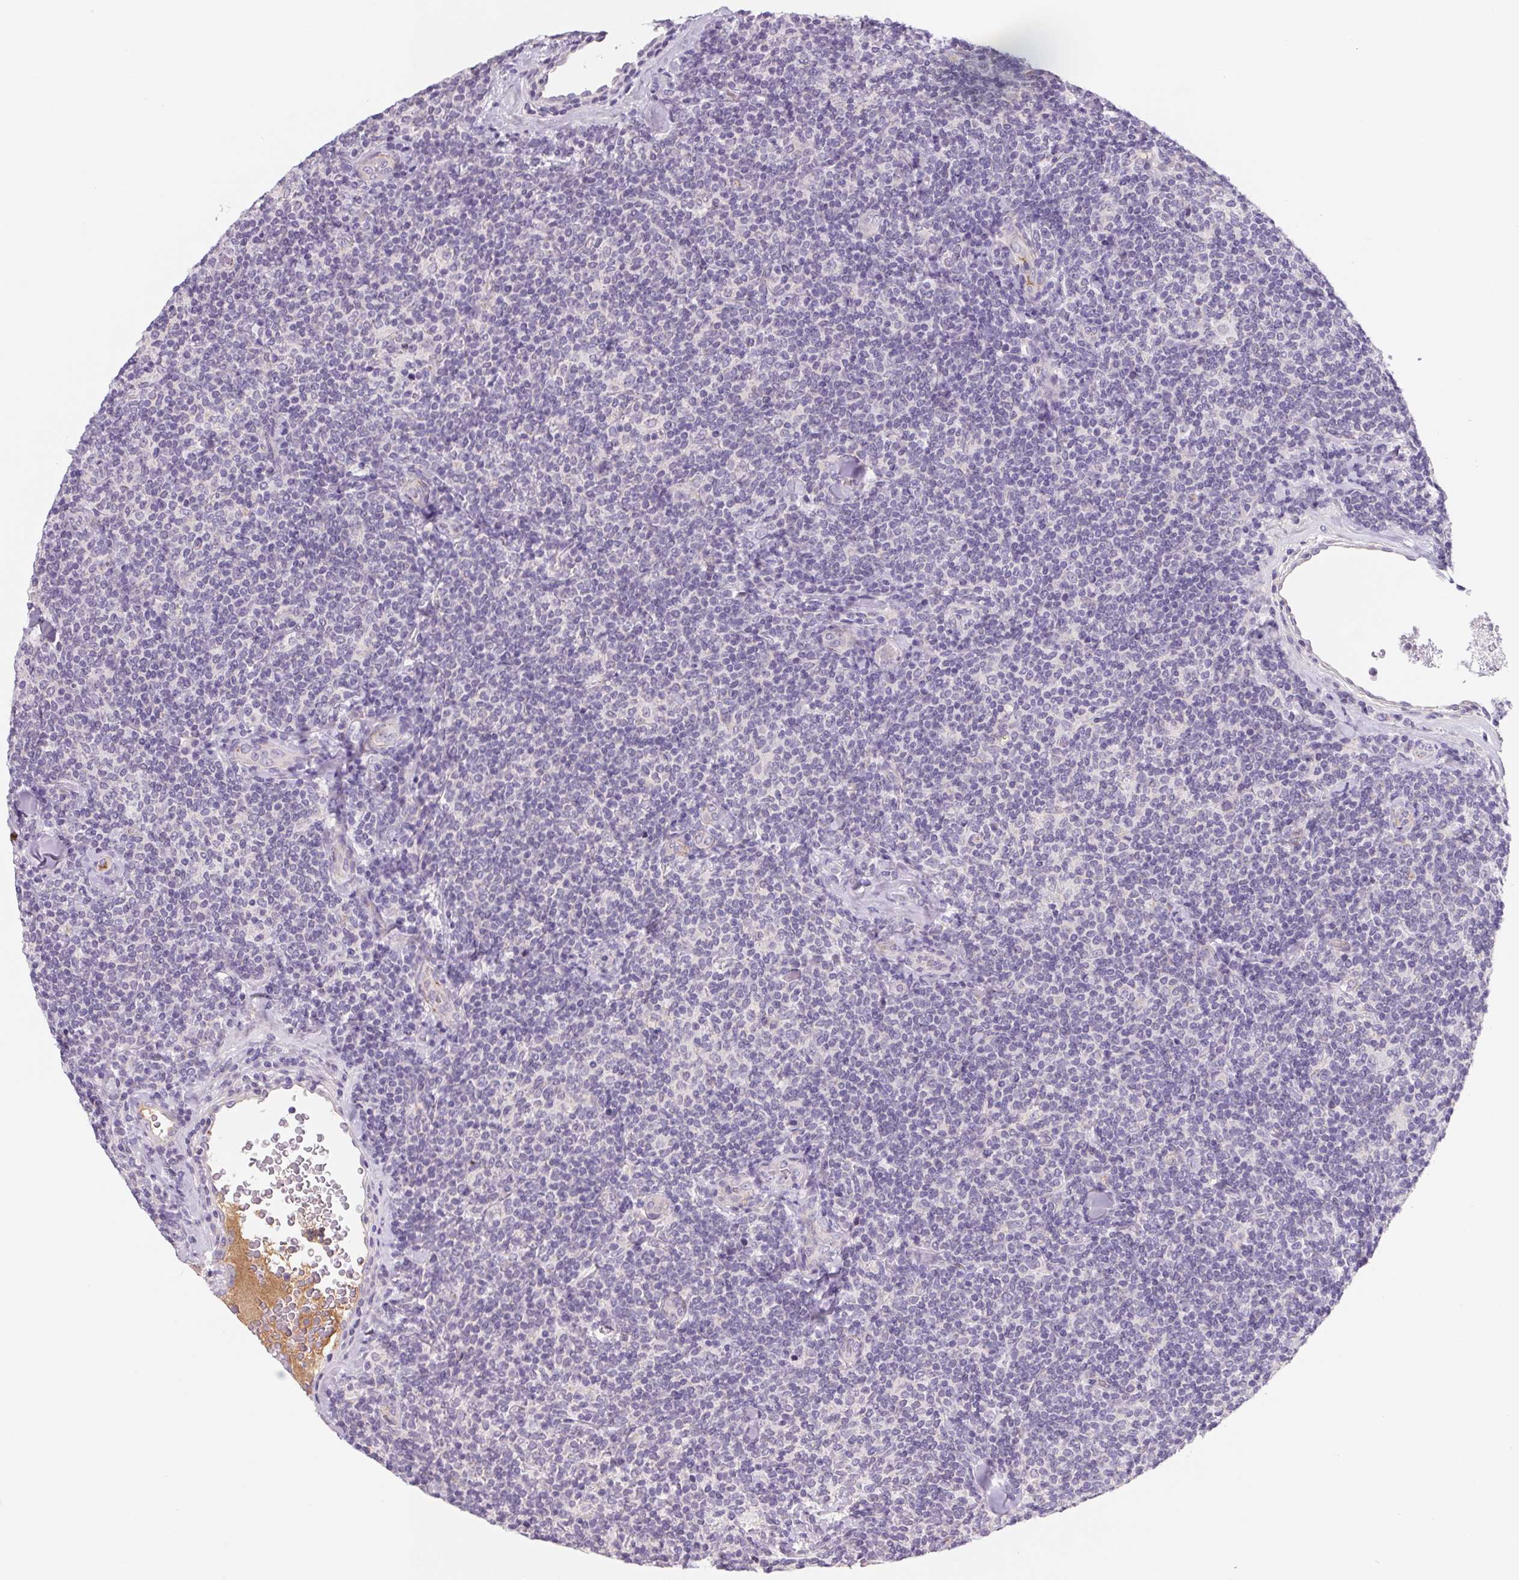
{"staining": {"intensity": "negative", "quantity": "none", "location": "none"}, "tissue": "lymphoma", "cell_type": "Tumor cells", "image_type": "cancer", "snomed": [{"axis": "morphology", "description": "Malignant lymphoma, non-Hodgkin's type, Low grade"}, {"axis": "topography", "description": "Lymph node"}], "caption": "High magnification brightfield microscopy of lymphoma stained with DAB (3,3'-diaminobenzidine) (brown) and counterstained with hematoxylin (blue): tumor cells show no significant staining. (DAB immunohistochemistry (IHC) with hematoxylin counter stain).", "gene": "LPA", "patient": {"sex": "female", "age": 56}}